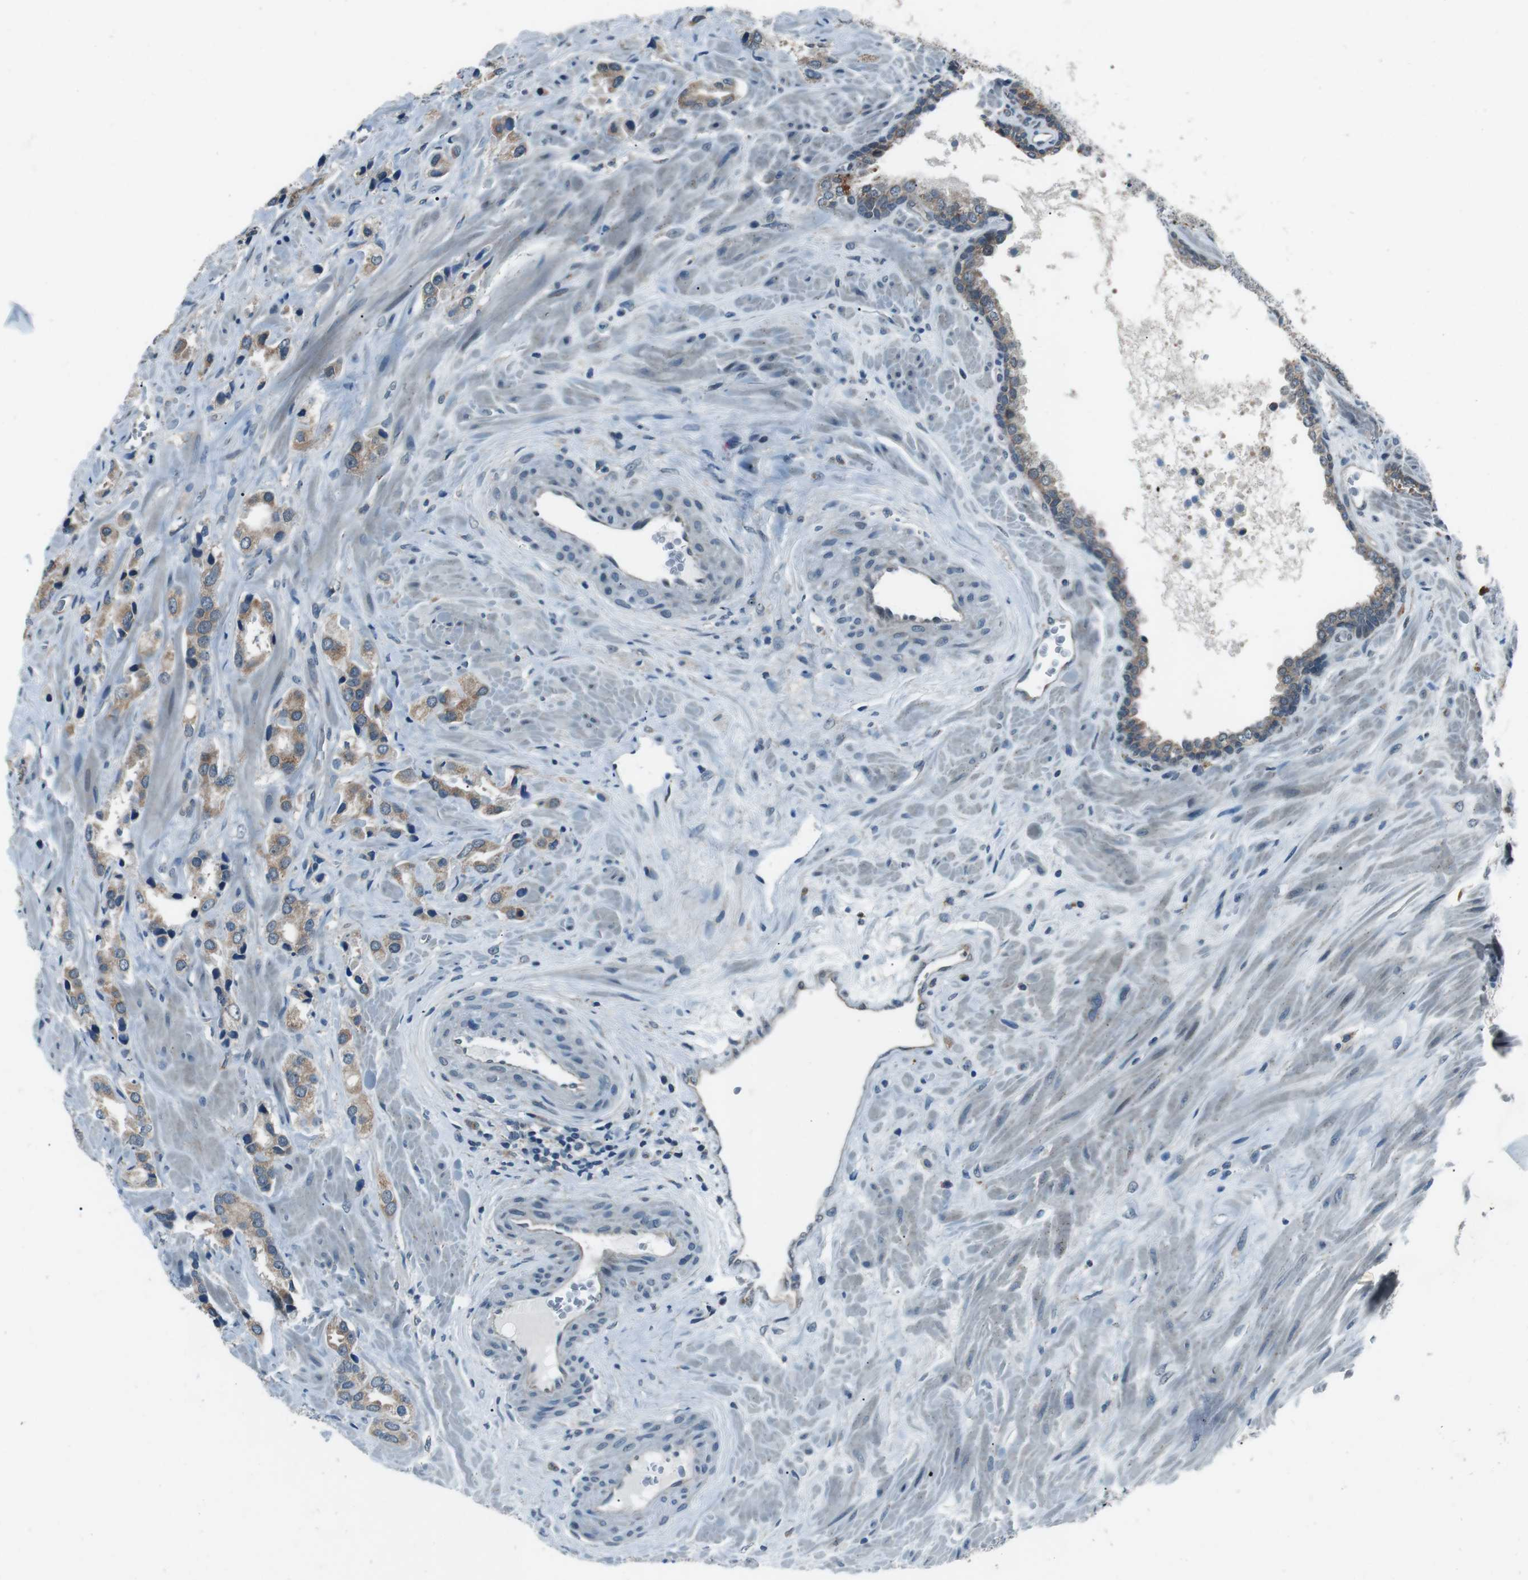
{"staining": {"intensity": "weak", "quantity": ">75%", "location": "cytoplasmic/membranous"}, "tissue": "prostate cancer", "cell_type": "Tumor cells", "image_type": "cancer", "snomed": [{"axis": "morphology", "description": "Adenocarcinoma, High grade"}, {"axis": "topography", "description": "Prostate"}], "caption": "Immunohistochemistry (IHC) (DAB (3,3'-diaminobenzidine)) staining of human prostate cancer (adenocarcinoma (high-grade)) demonstrates weak cytoplasmic/membranous protein expression in about >75% of tumor cells.", "gene": "LRIG2", "patient": {"sex": "male", "age": 64}}